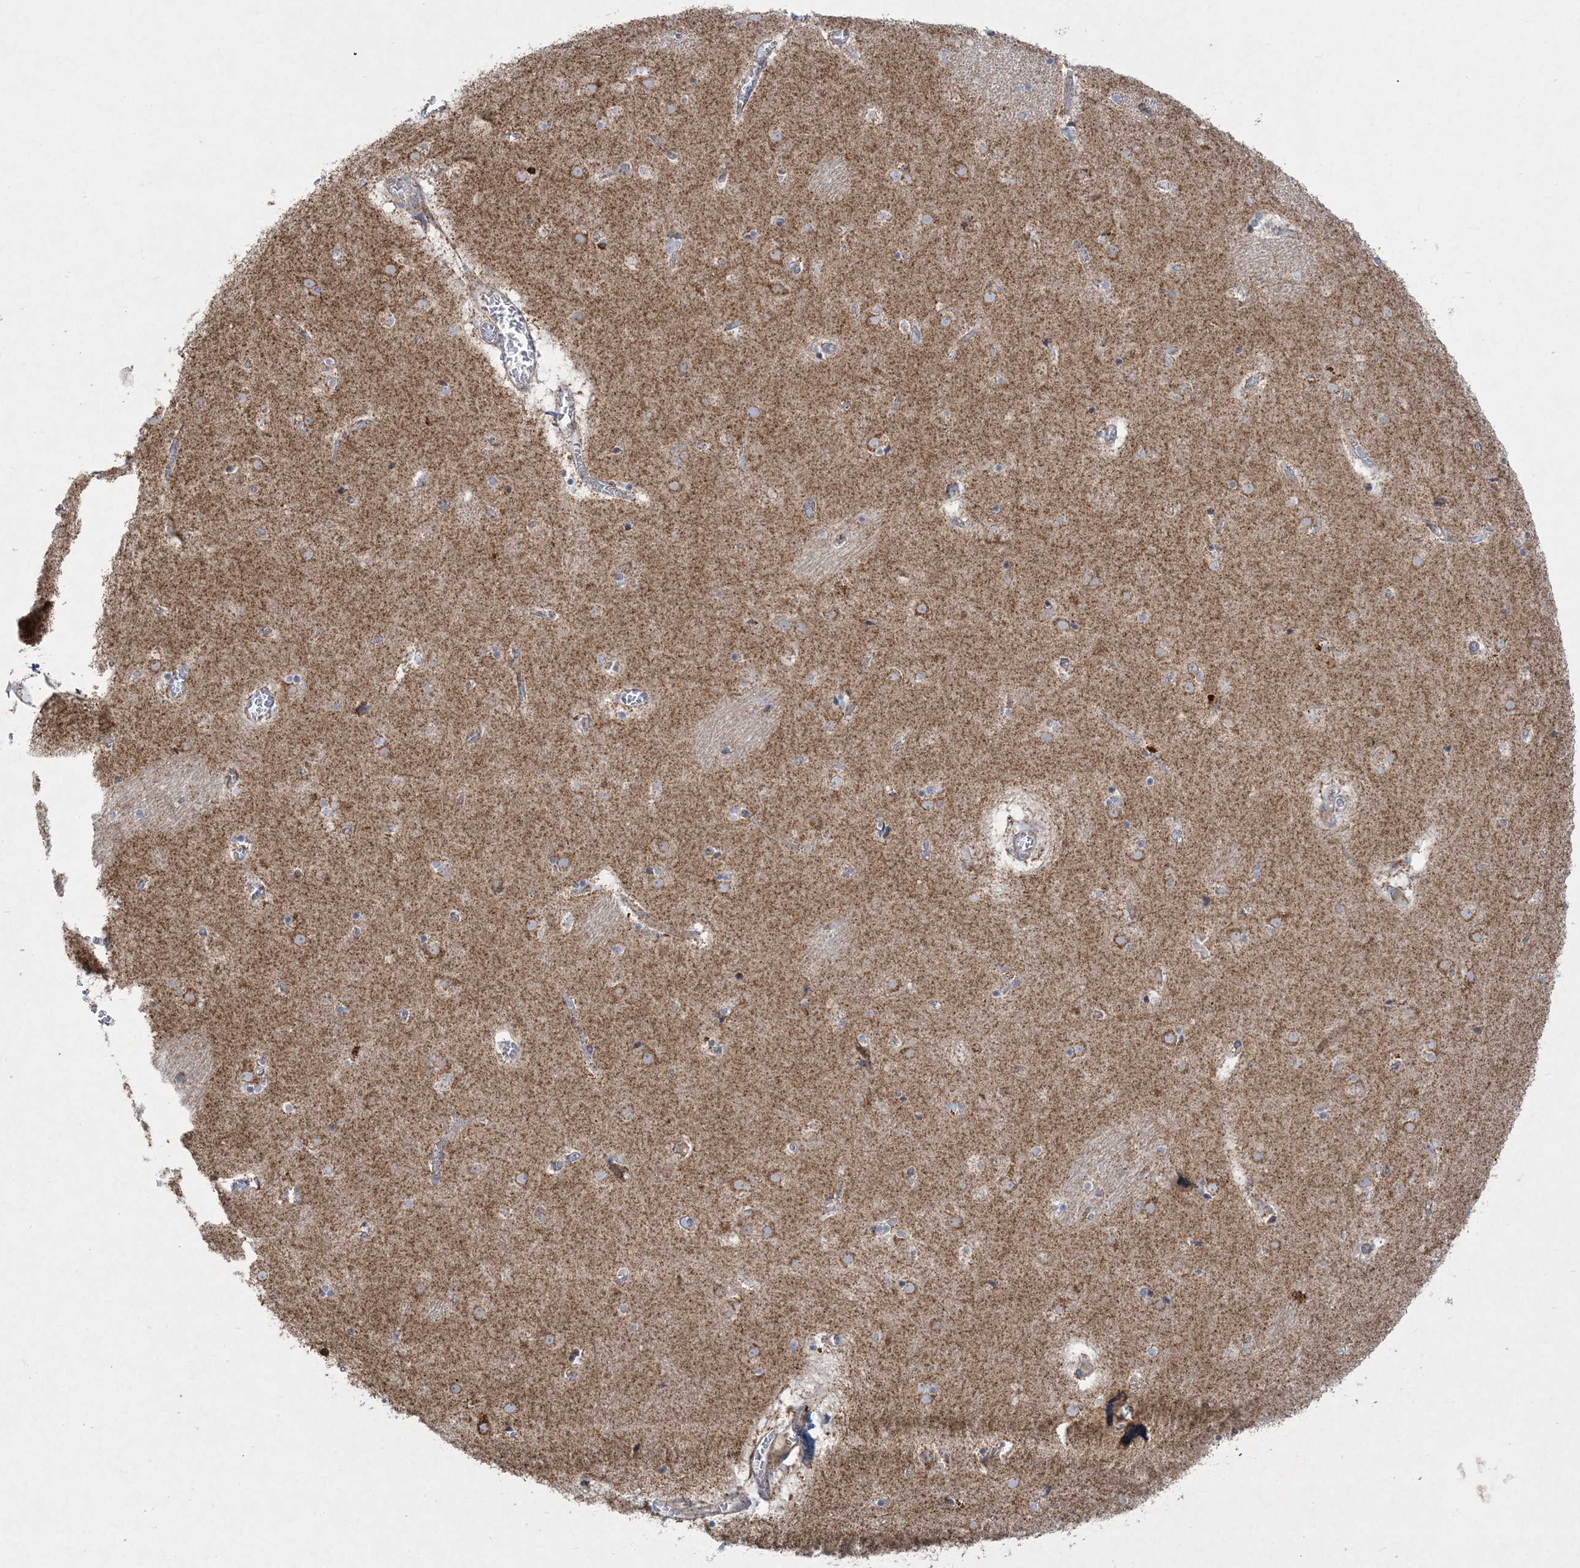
{"staining": {"intensity": "moderate", "quantity": "<25%", "location": "cytoplasmic/membranous"}, "tissue": "caudate", "cell_type": "Glial cells", "image_type": "normal", "snomed": [{"axis": "morphology", "description": "Normal tissue, NOS"}, {"axis": "topography", "description": "Lateral ventricle wall"}], "caption": "Immunohistochemistry (IHC) photomicrograph of normal caudate stained for a protein (brown), which displays low levels of moderate cytoplasmic/membranous positivity in approximately <25% of glial cells.", "gene": "BEND4", "patient": {"sex": "male", "age": 70}}